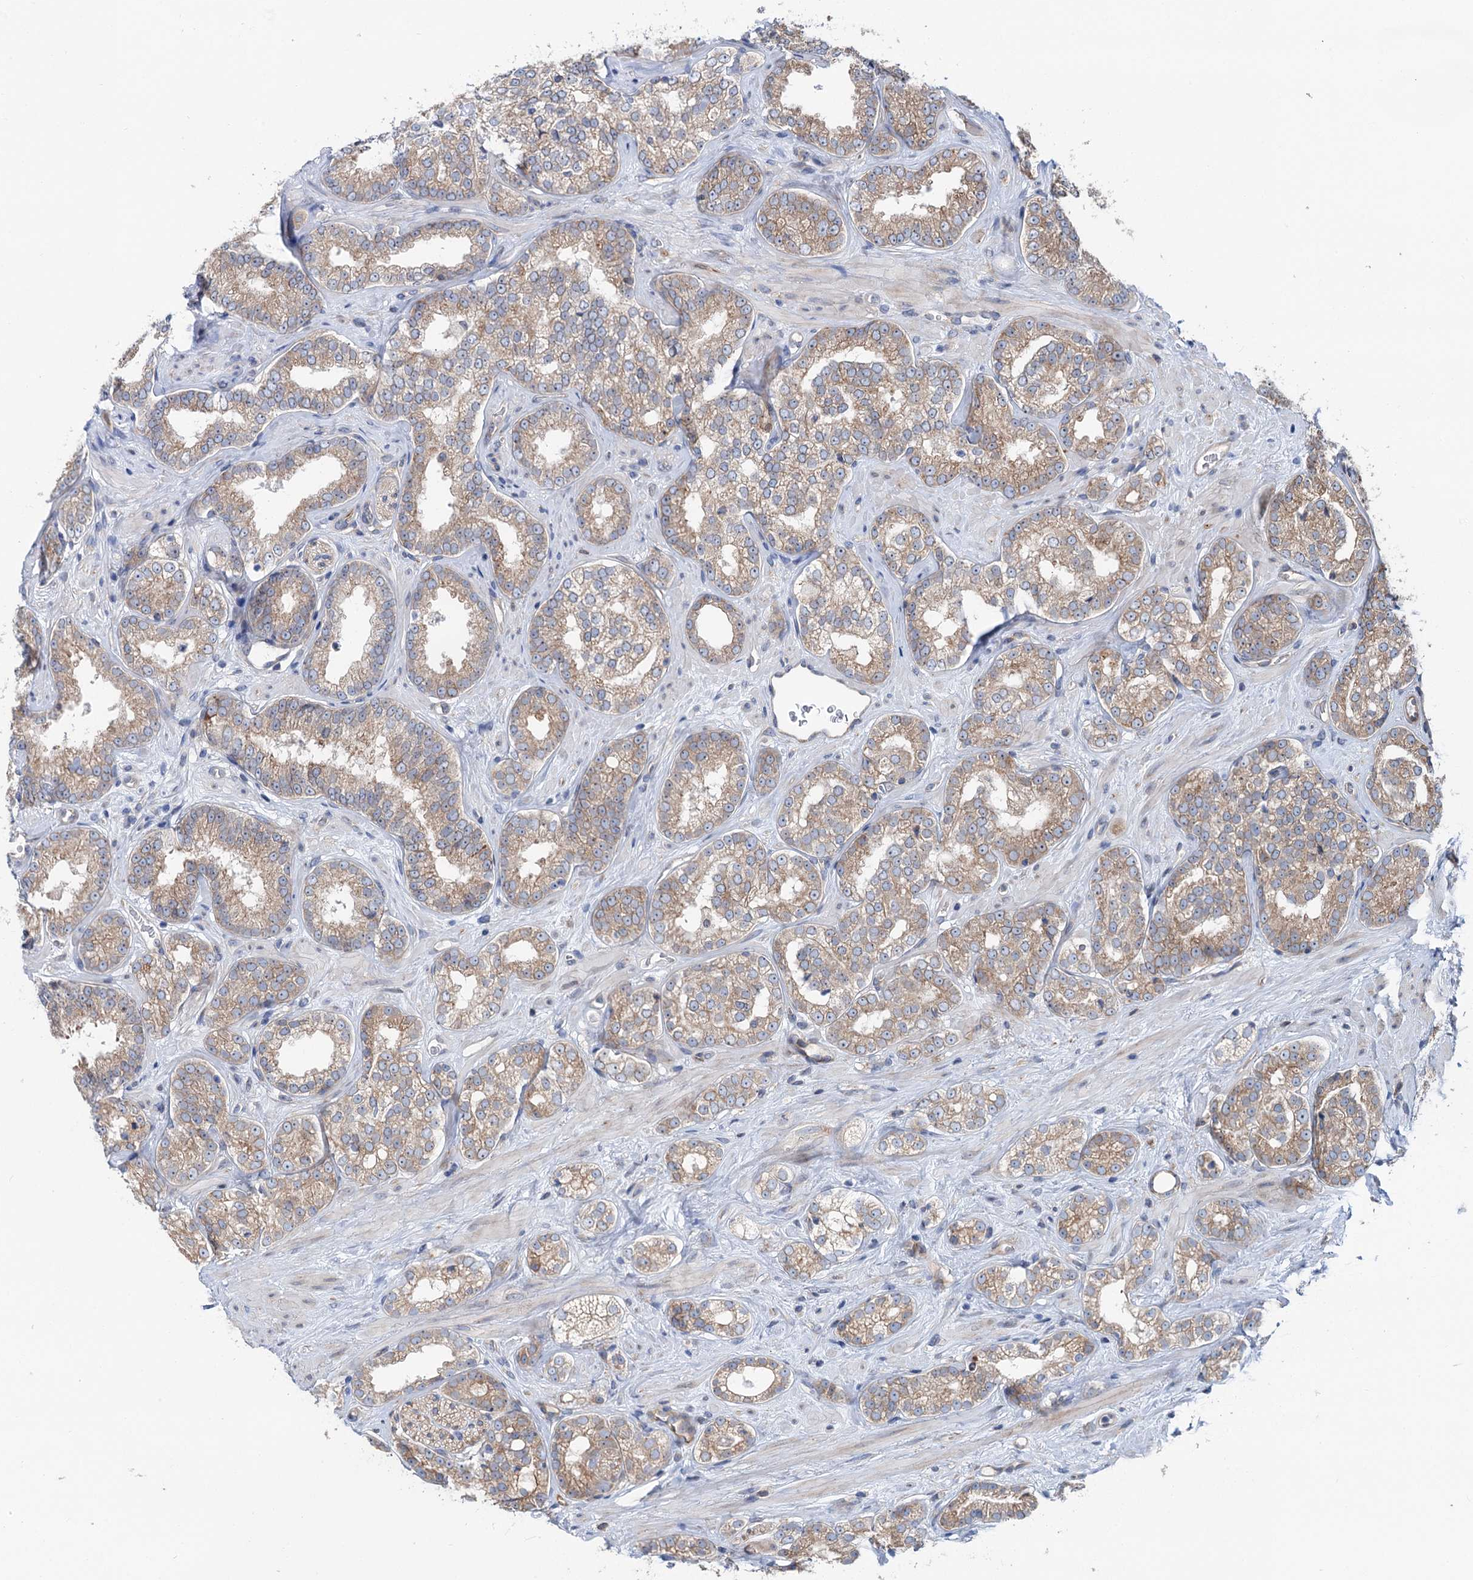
{"staining": {"intensity": "moderate", "quantity": ">75%", "location": "cytoplasmic/membranous"}, "tissue": "prostate cancer", "cell_type": "Tumor cells", "image_type": "cancer", "snomed": [{"axis": "morphology", "description": "Normal tissue, NOS"}, {"axis": "morphology", "description": "Adenocarcinoma, High grade"}, {"axis": "topography", "description": "Prostate"}], "caption": "Immunohistochemistry (DAB (3,3'-diaminobenzidine)) staining of prostate cancer shows moderate cytoplasmic/membranous protein expression in about >75% of tumor cells.", "gene": "PTDSS2", "patient": {"sex": "male", "age": 83}}